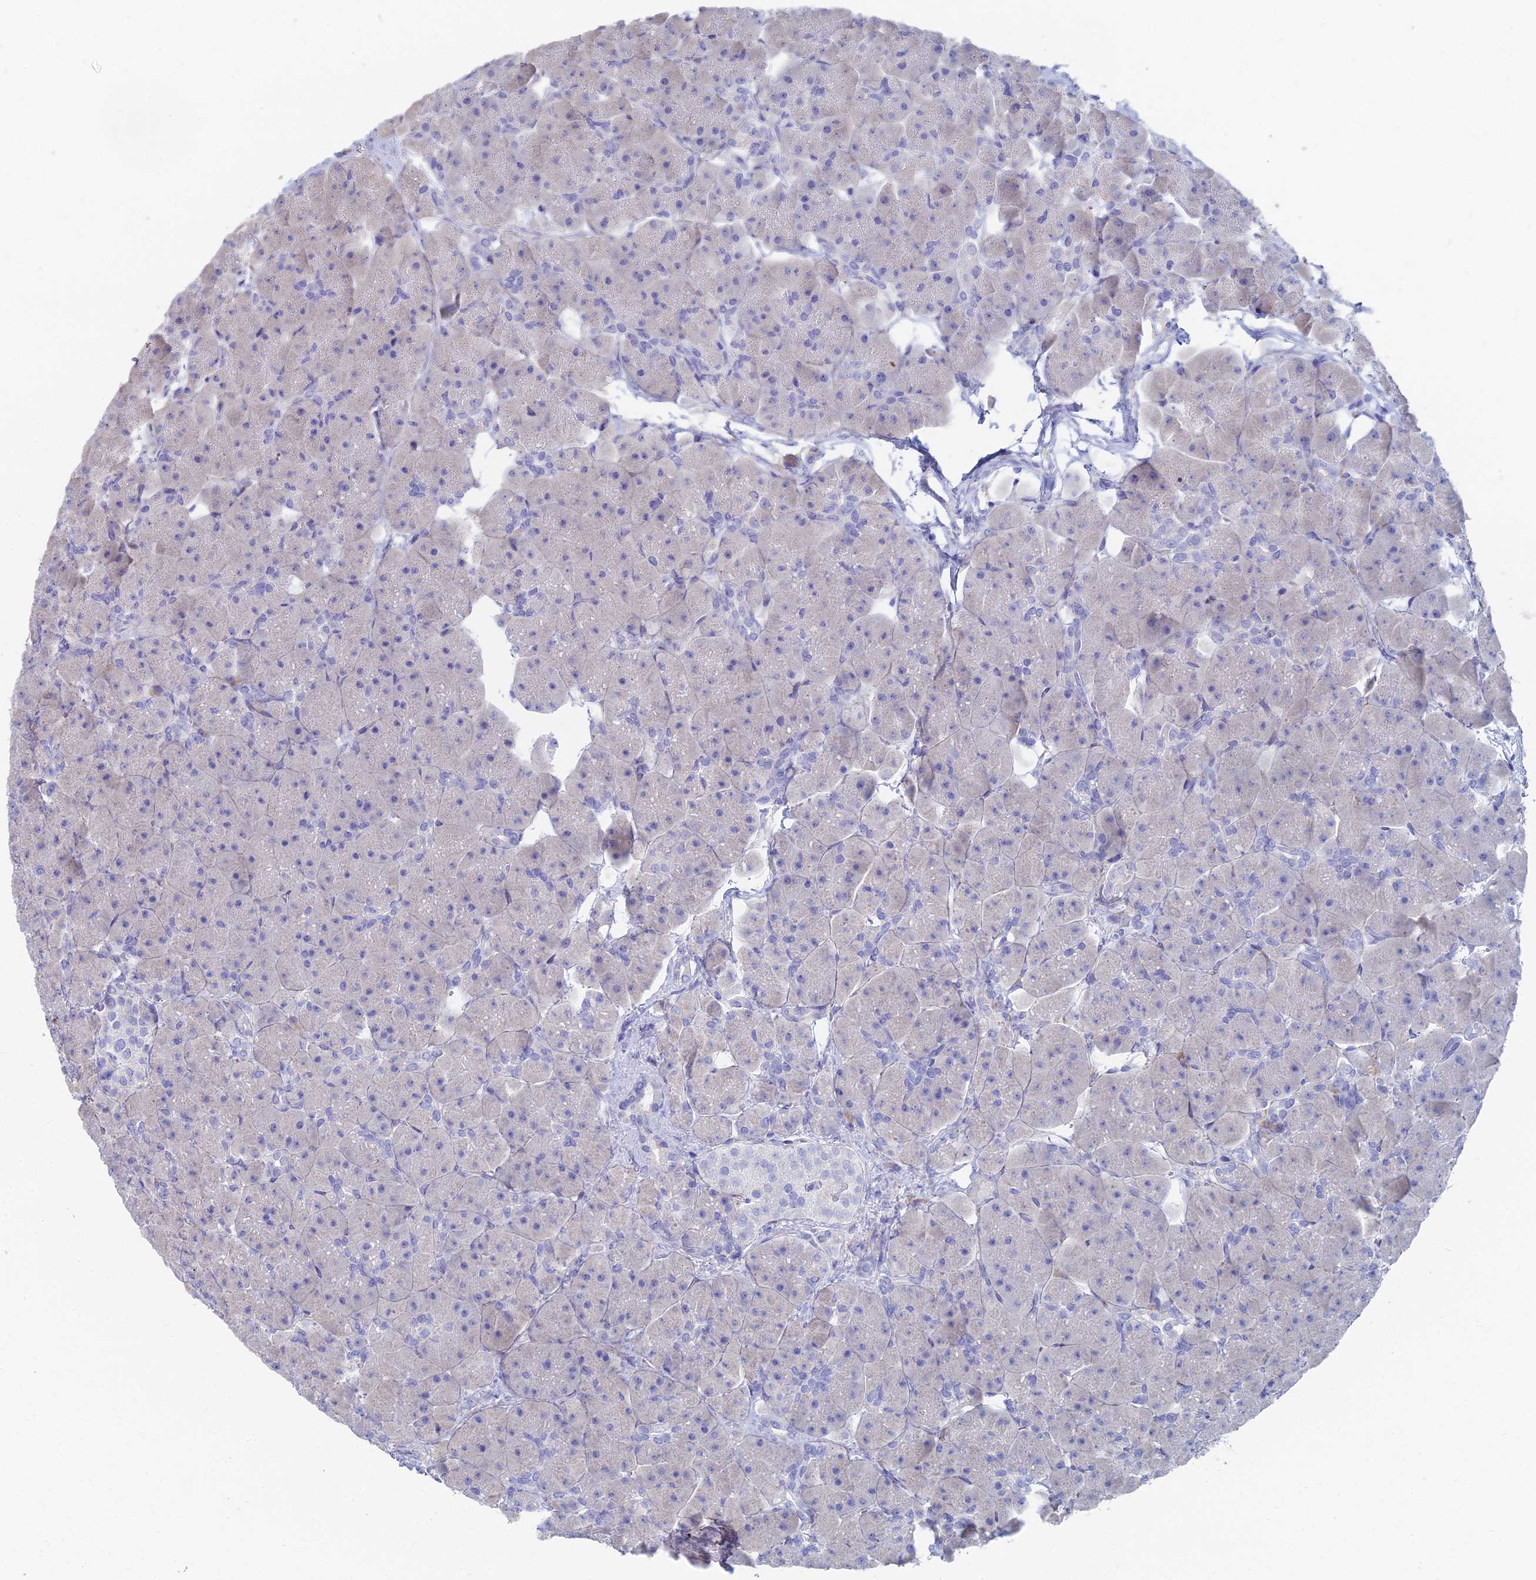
{"staining": {"intensity": "negative", "quantity": "none", "location": "none"}, "tissue": "pancreas", "cell_type": "Exocrine glandular cells", "image_type": "normal", "snomed": [{"axis": "morphology", "description": "Normal tissue, NOS"}, {"axis": "topography", "description": "Pancreas"}], "caption": "An immunohistochemistry photomicrograph of benign pancreas is shown. There is no staining in exocrine glandular cells of pancreas.", "gene": "TNNT3", "patient": {"sex": "male", "age": 66}}